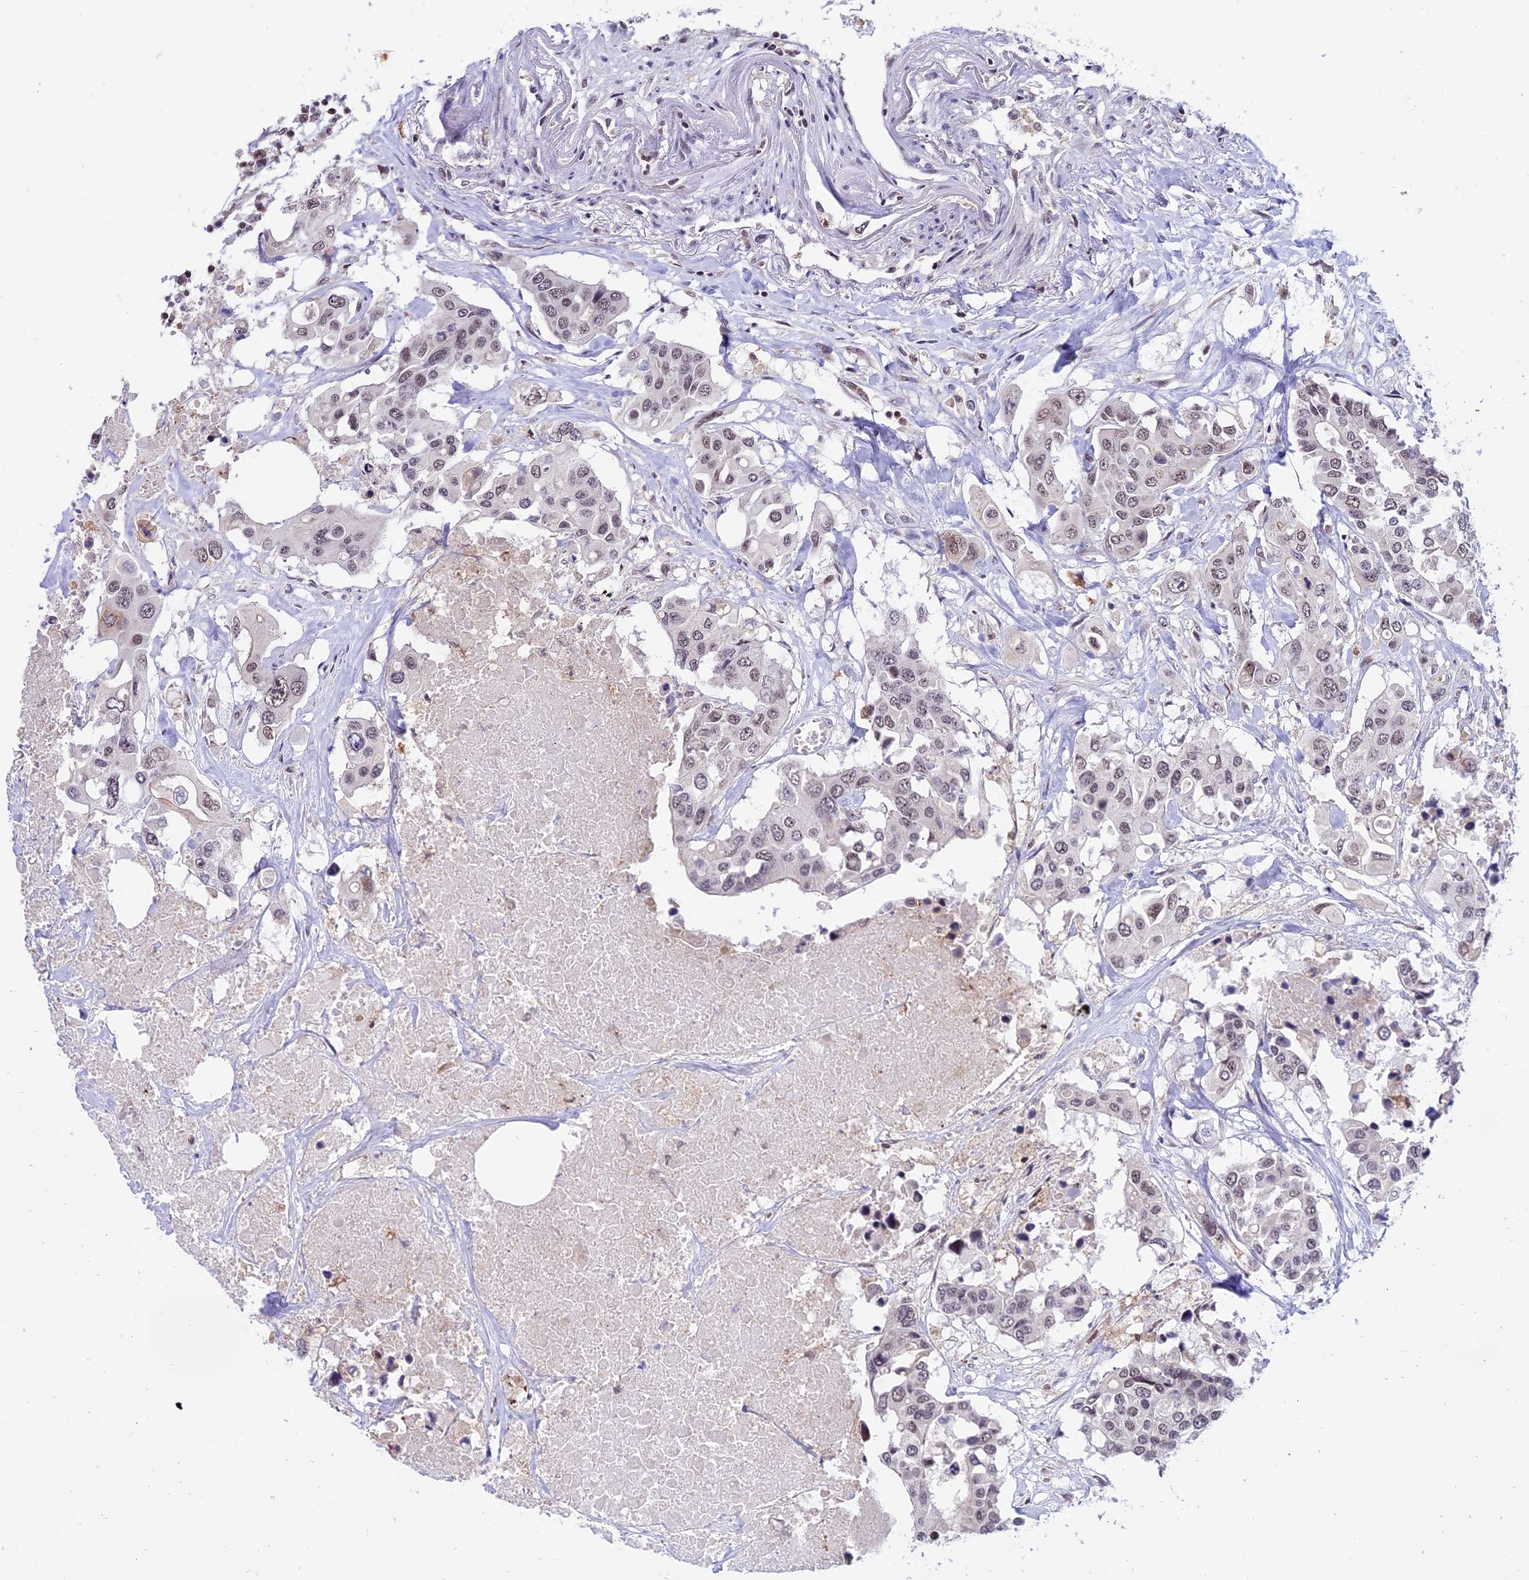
{"staining": {"intensity": "weak", "quantity": ">75%", "location": "nuclear"}, "tissue": "colorectal cancer", "cell_type": "Tumor cells", "image_type": "cancer", "snomed": [{"axis": "morphology", "description": "Adenocarcinoma, NOS"}, {"axis": "topography", "description": "Colon"}], "caption": "Human colorectal adenocarcinoma stained for a protein (brown) demonstrates weak nuclear positive staining in about >75% of tumor cells.", "gene": "TADA3", "patient": {"sex": "male", "age": 77}}